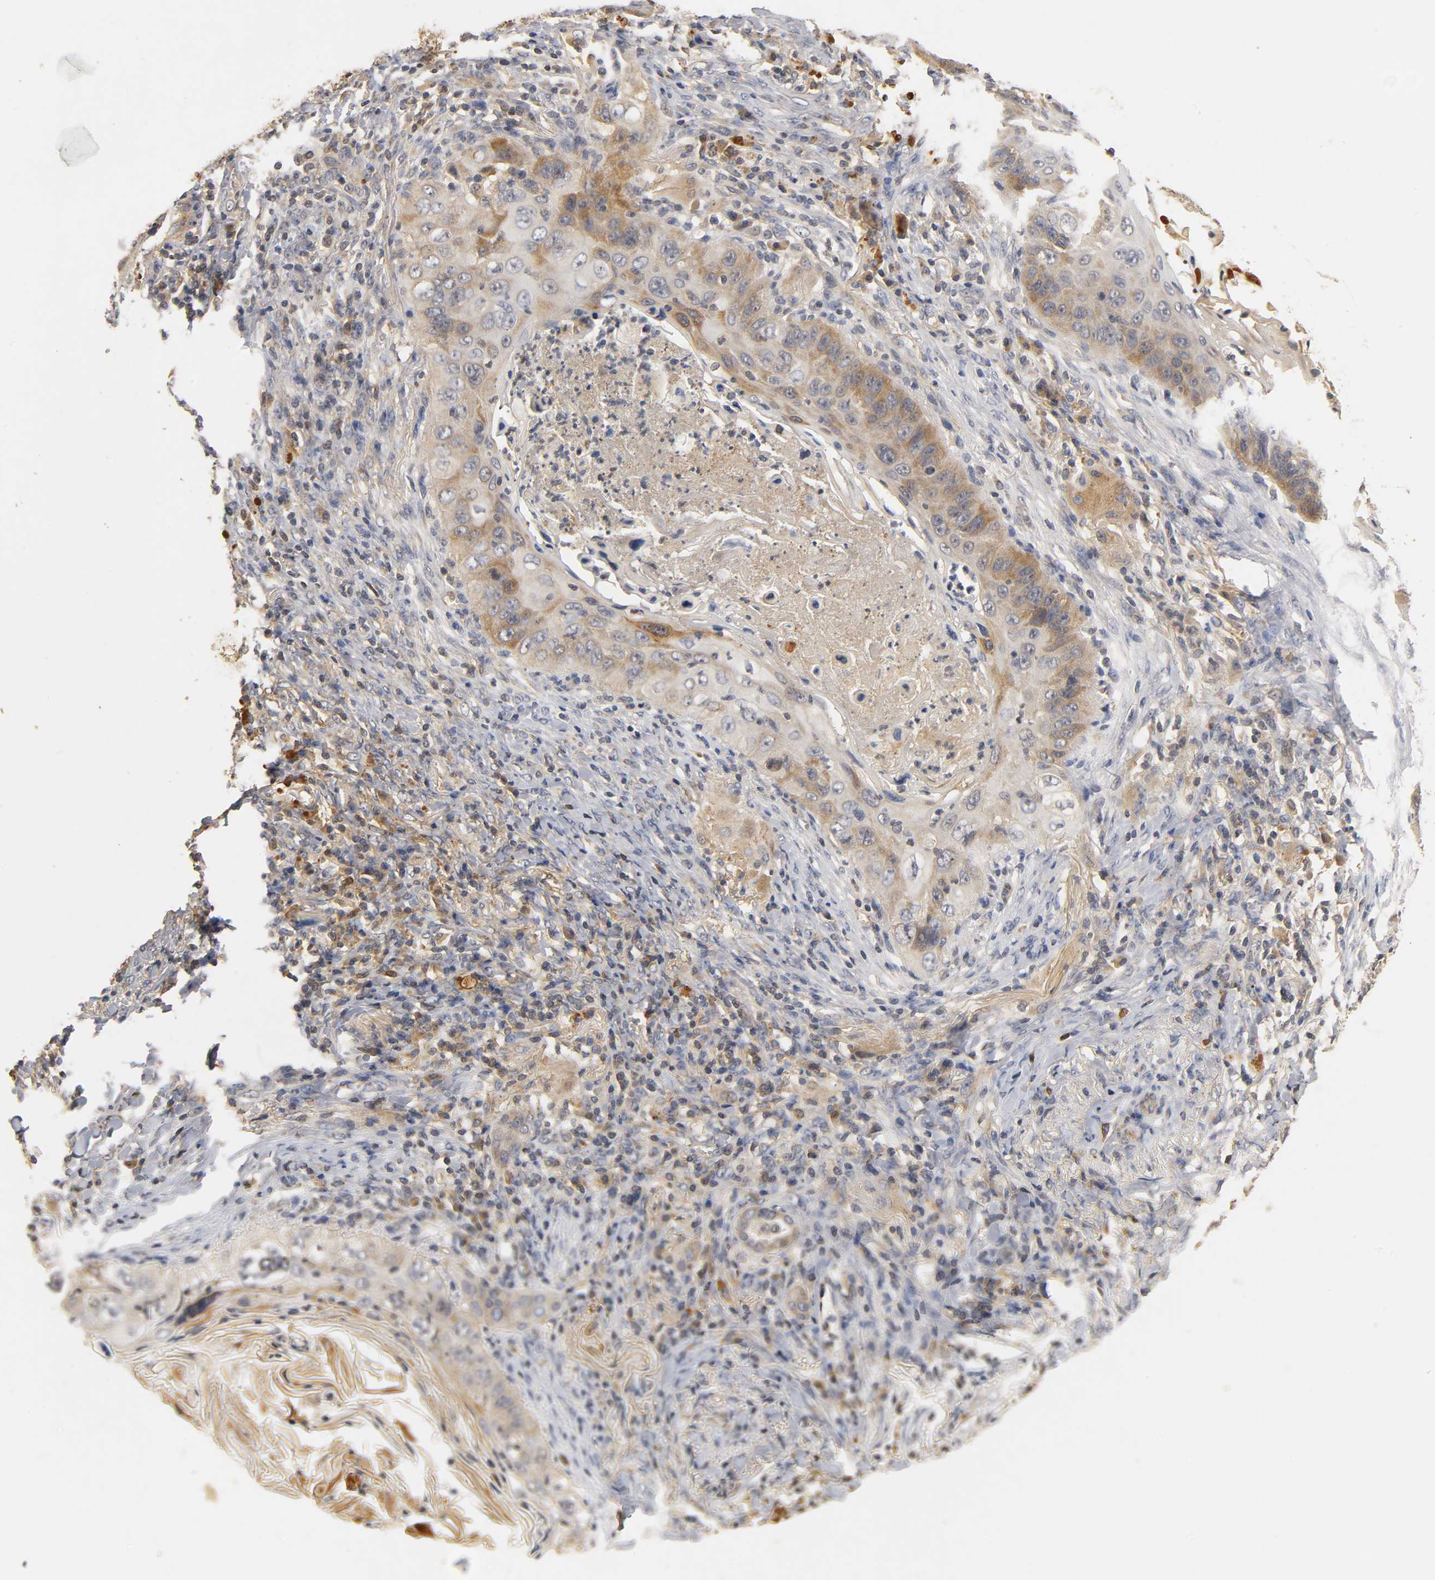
{"staining": {"intensity": "moderate", "quantity": "25%-75%", "location": "cytoplasmic/membranous"}, "tissue": "lung cancer", "cell_type": "Tumor cells", "image_type": "cancer", "snomed": [{"axis": "morphology", "description": "Squamous cell carcinoma, NOS"}, {"axis": "topography", "description": "Lung"}], "caption": "The histopathology image reveals staining of squamous cell carcinoma (lung), revealing moderate cytoplasmic/membranous protein positivity (brown color) within tumor cells.", "gene": "SCAP", "patient": {"sex": "female", "age": 67}}